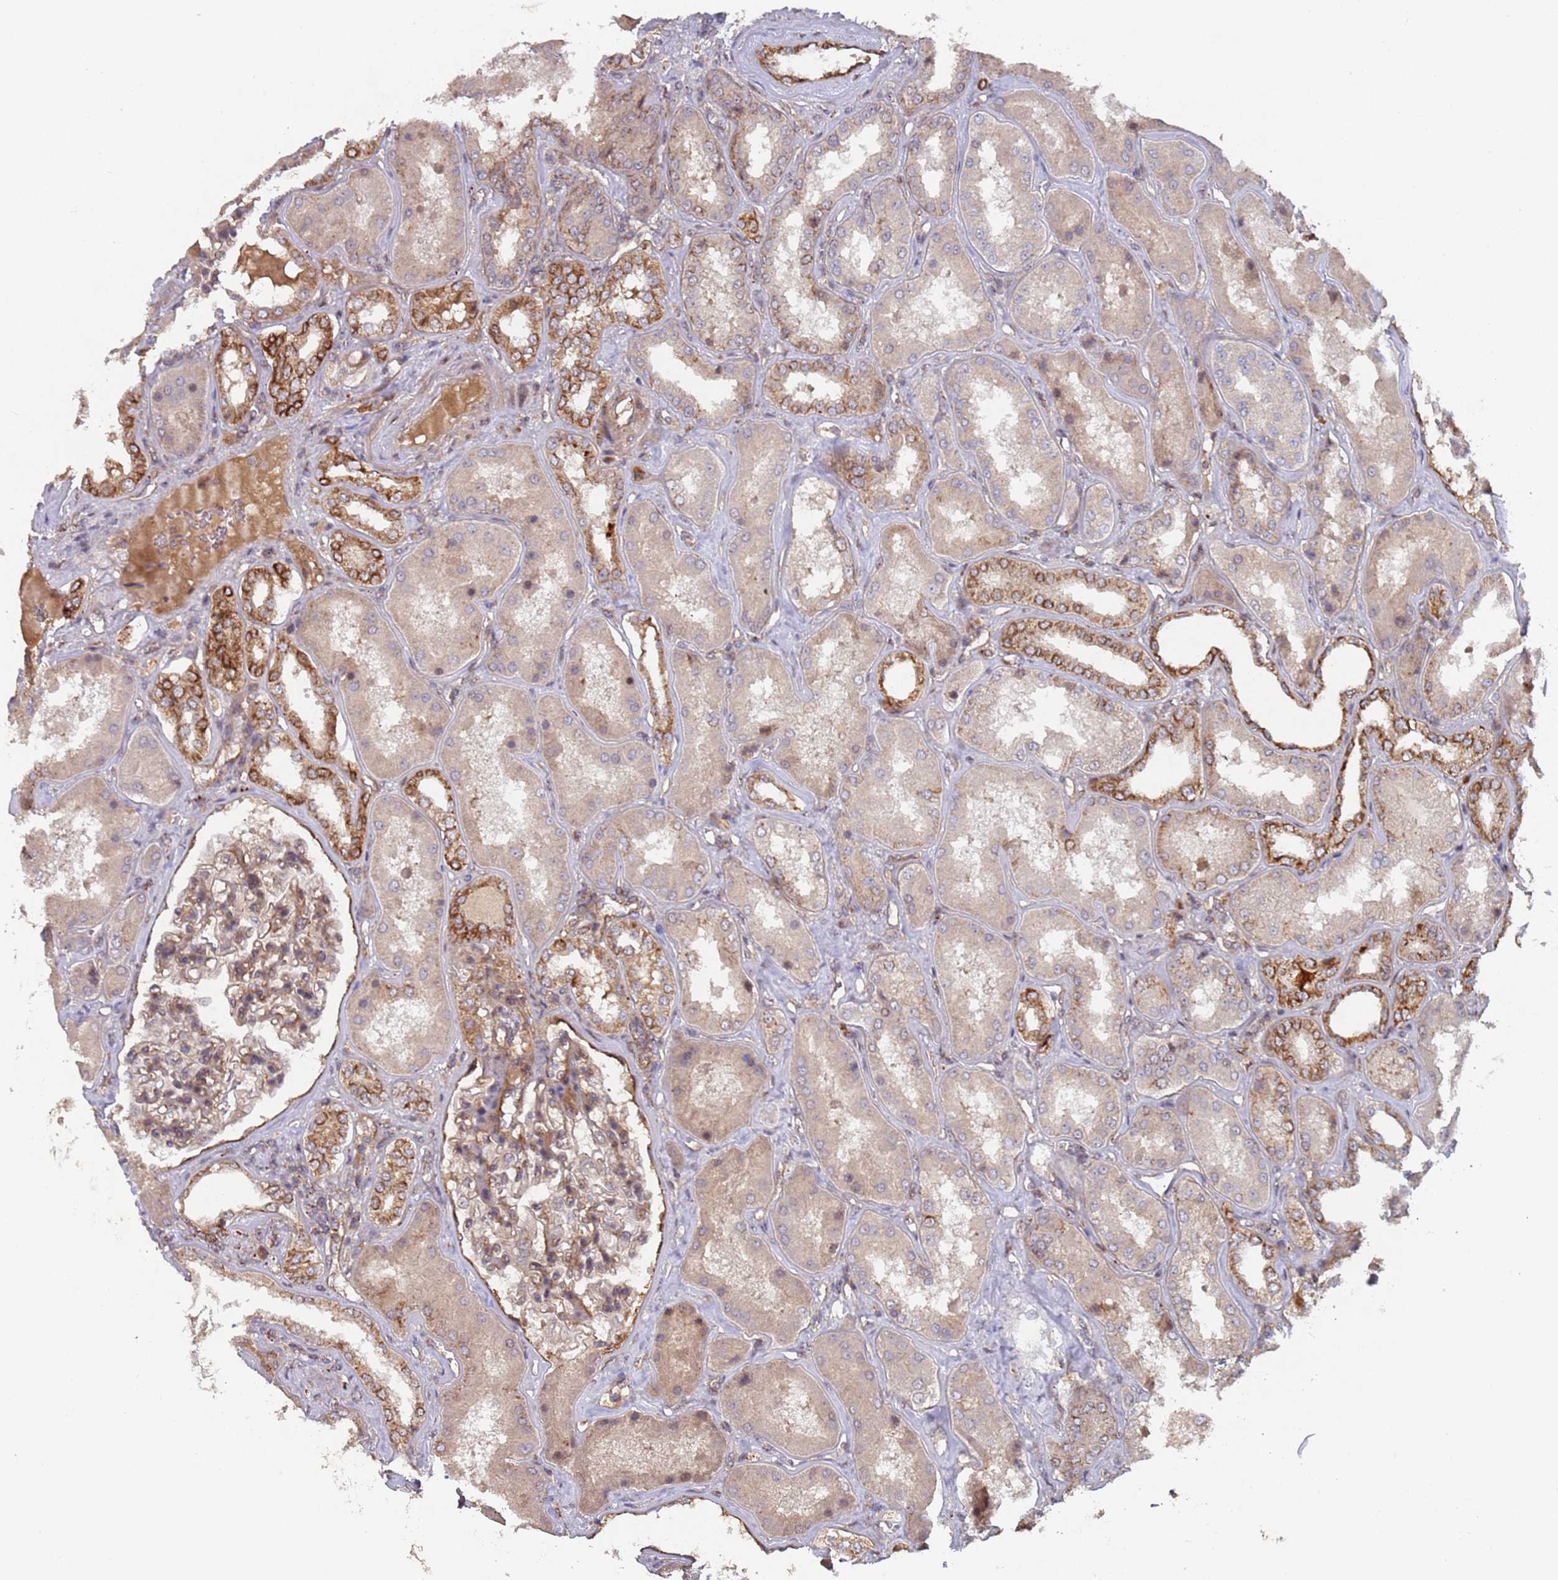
{"staining": {"intensity": "moderate", "quantity": ">75%", "location": "cytoplasmic/membranous"}, "tissue": "kidney", "cell_type": "Cells in glomeruli", "image_type": "normal", "snomed": [{"axis": "morphology", "description": "Normal tissue, NOS"}, {"axis": "topography", "description": "Kidney"}], "caption": "Immunohistochemical staining of benign human kidney reveals moderate cytoplasmic/membranous protein expression in about >75% of cells in glomeruli. (brown staining indicates protein expression, while blue staining denotes nuclei).", "gene": "KANSL1L", "patient": {"sex": "female", "age": 56}}